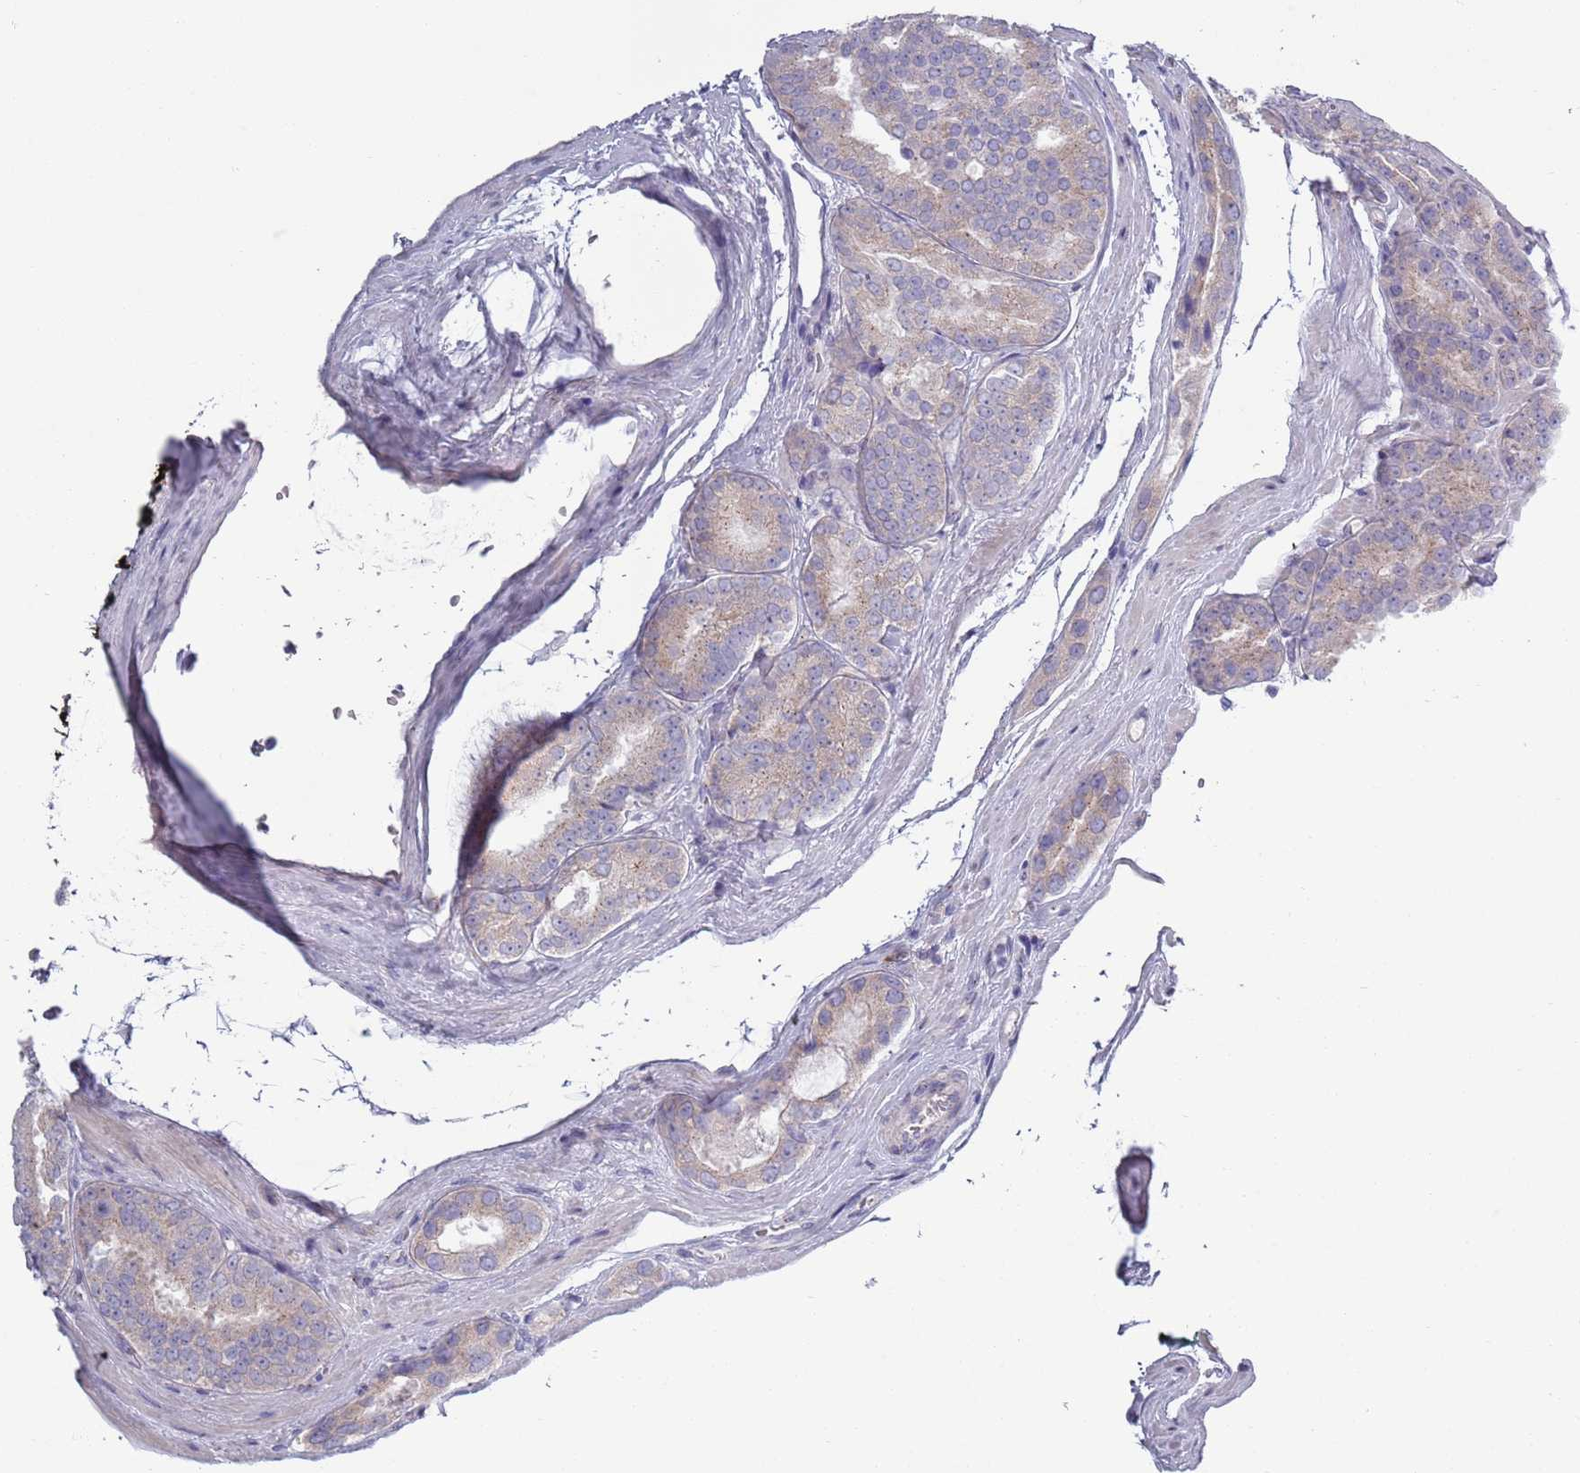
{"staining": {"intensity": "weak", "quantity": "<25%", "location": "cytoplasmic/membranous"}, "tissue": "prostate cancer", "cell_type": "Tumor cells", "image_type": "cancer", "snomed": [{"axis": "morphology", "description": "Adenocarcinoma, High grade"}, {"axis": "topography", "description": "Prostate"}], "caption": "This is an IHC histopathology image of prostate cancer (high-grade adenocarcinoma). There is no positivity in tumor cells.", "gene": "LTB", "patient": {"sex": "male", "age": 72}}